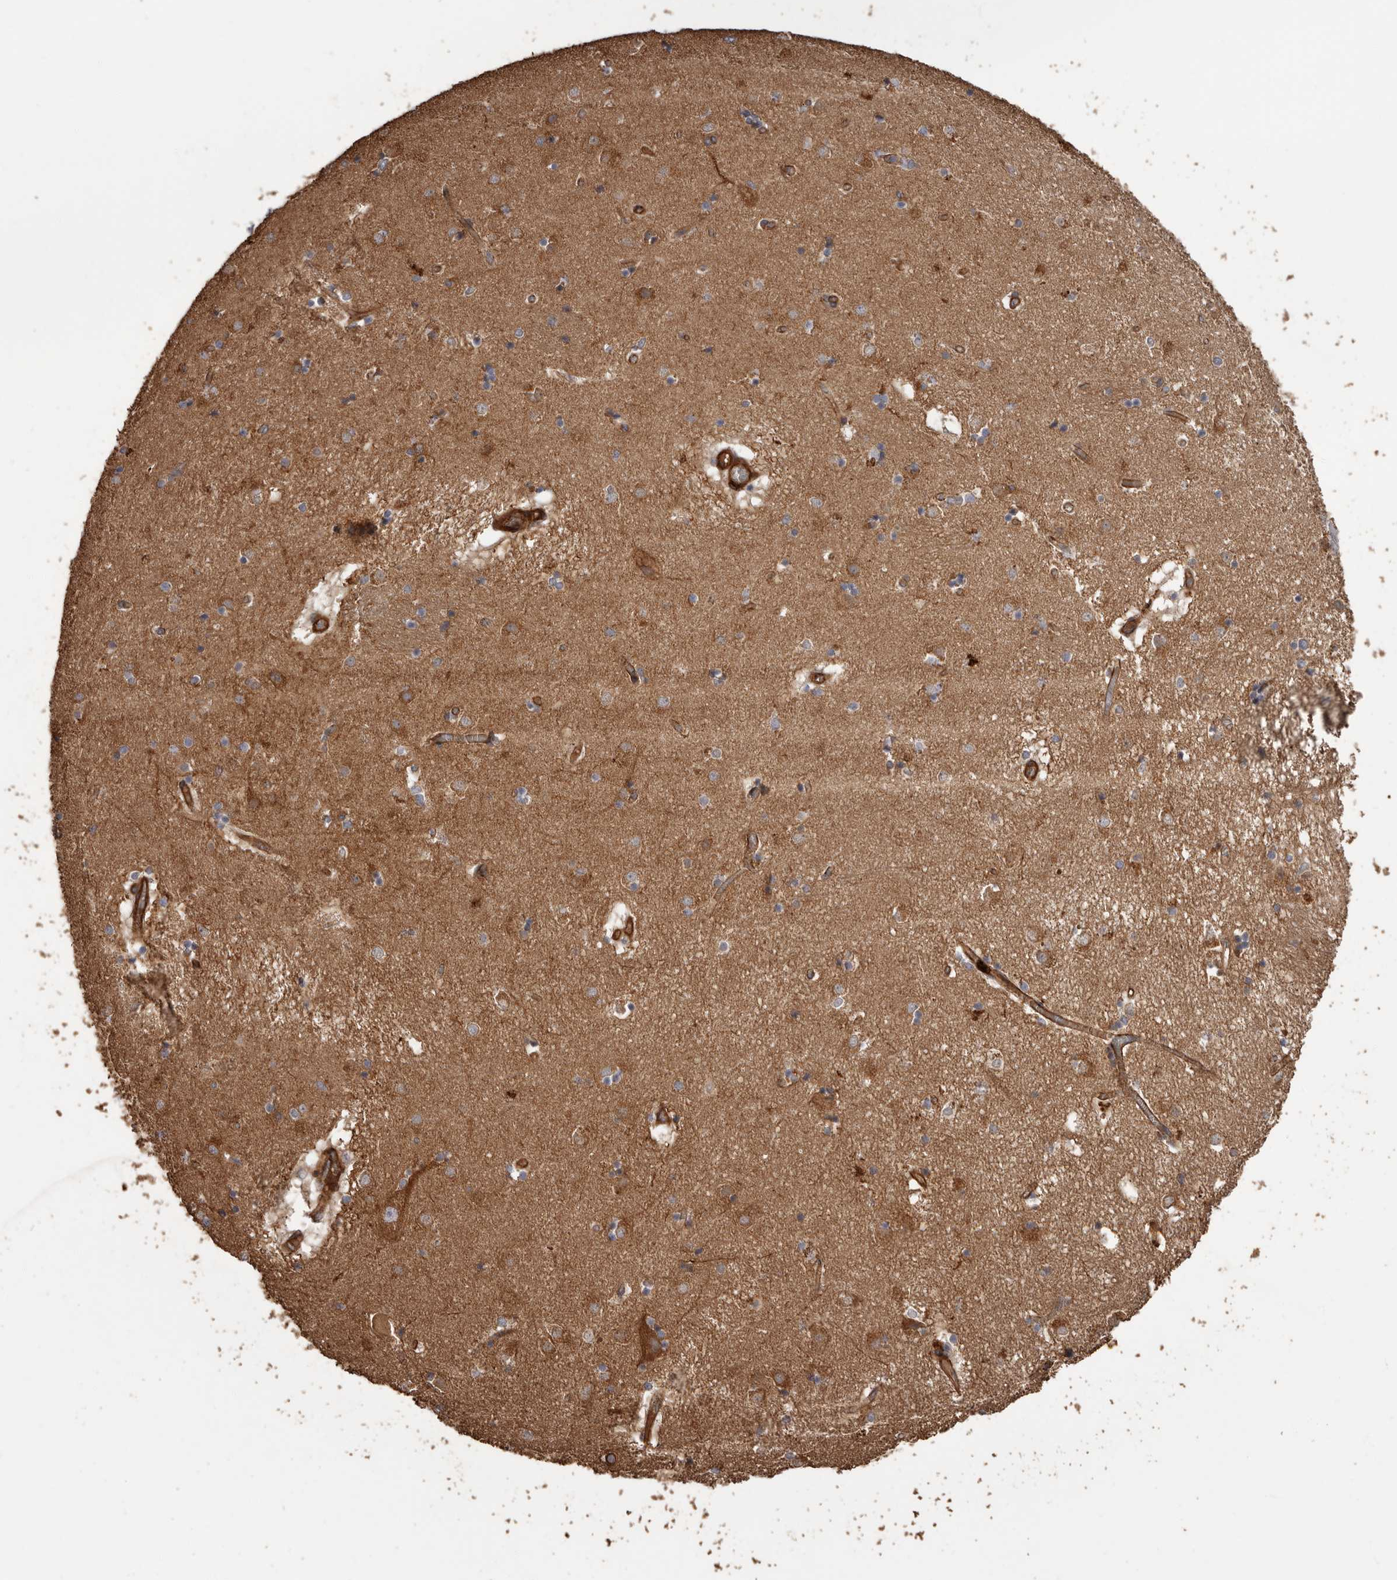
{"staining": {"intensity": "negative", "quantity": "none", "location": "none"}, "tissue": "caudate", "cell_type": "Glial cells", "image_type": "normal", "snomed": [{"axis": "morphology", "description": "Normal tissue, NOS"}, {"axis": "topography", "description": "Lateral ventricle wall"}], "caption": "Immunohistochemistry (IHC) of normal human caudate demonstrates no positivity in glial cells. (Brightfield microscopy of DAB immunohistochemistry (IHC) at high magnification).", "gene": "ARHGEF5", "patient": {"sex": "male", "age": 70}}